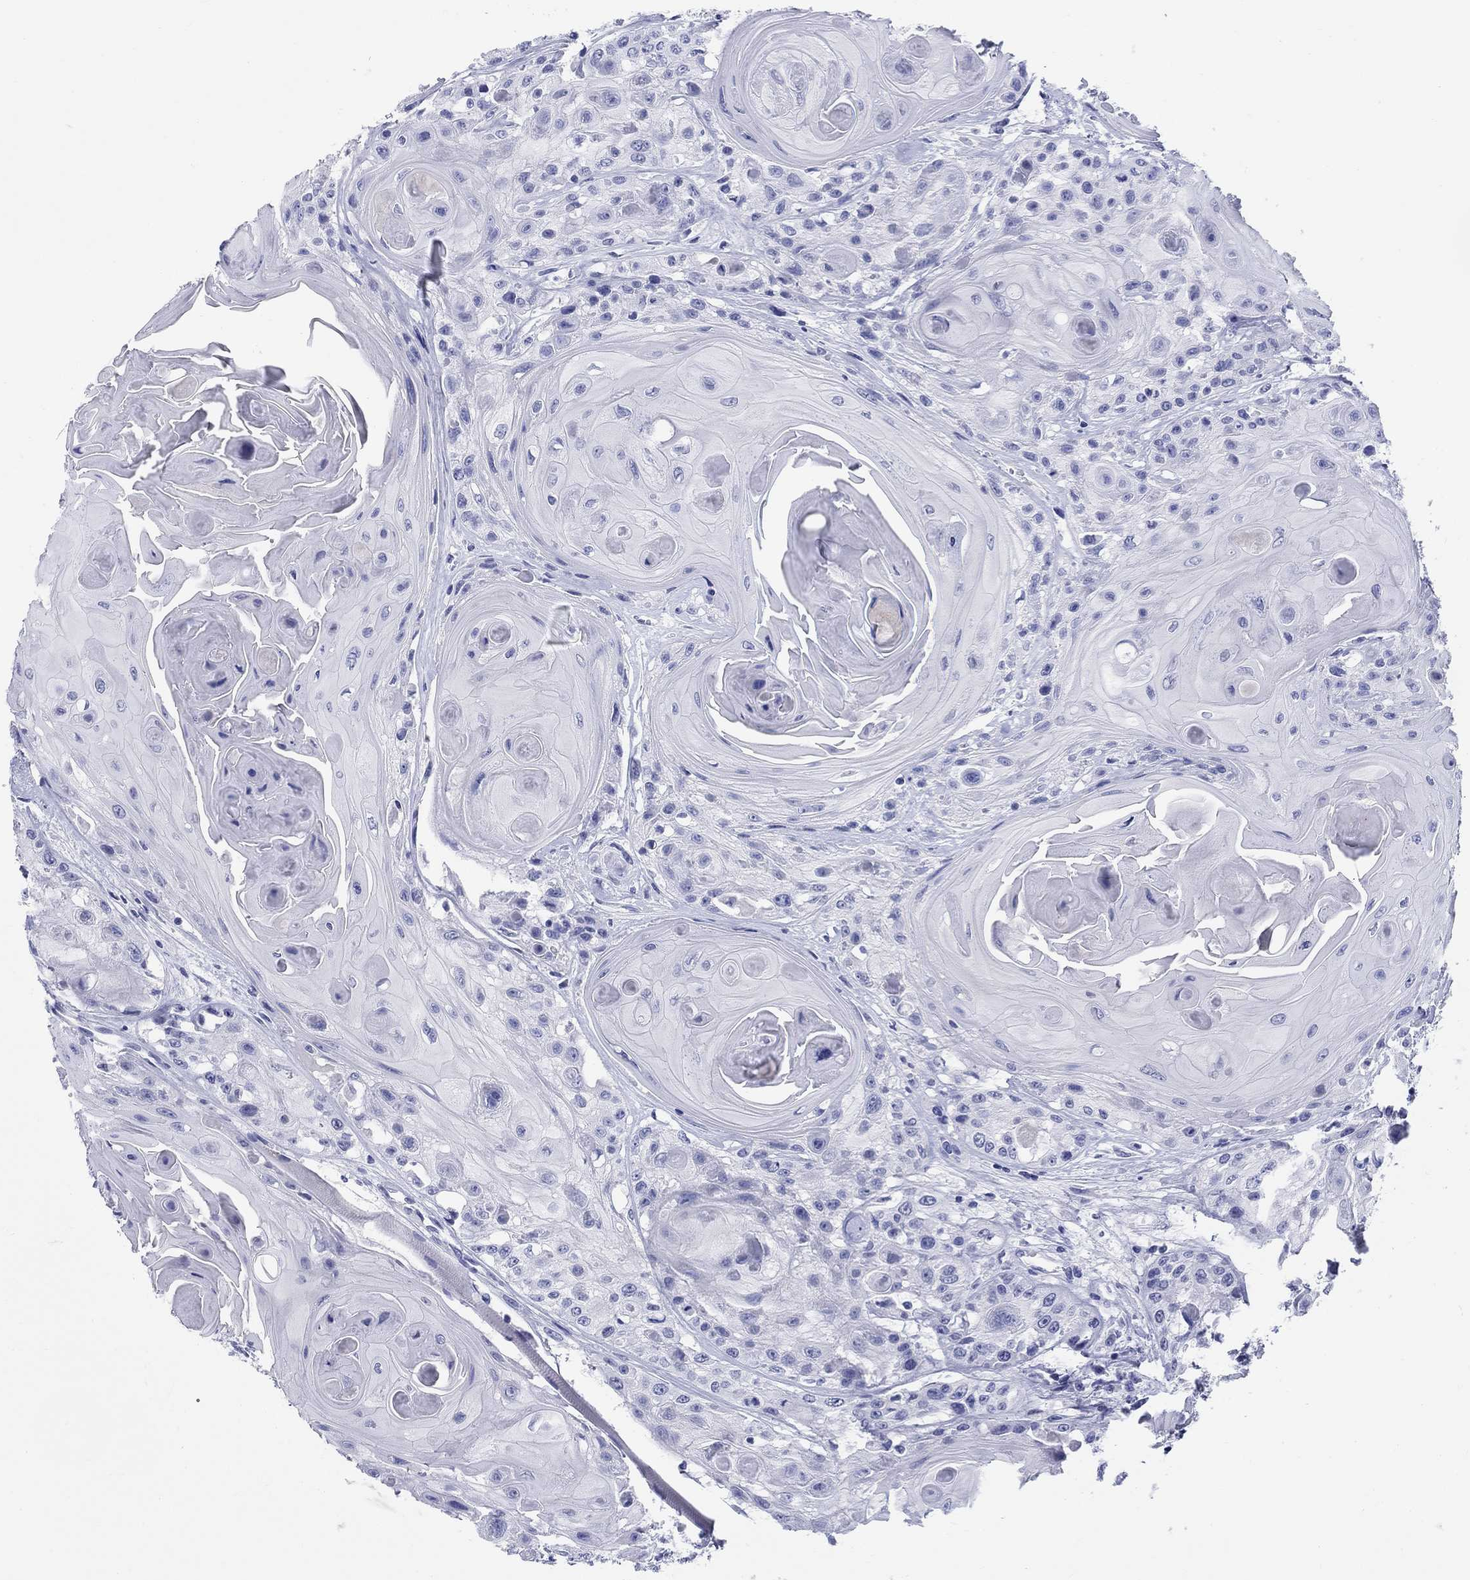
{"staining": {"intensity": "negative", "quantity": "none", "location": "none"}, "tissue": "head and neck cancer", "cell_type": "Tumor cells", "image_type": "cancer", "snomed": [{"axis": "morphology", "description": "Squamous cell carcinoma, NOS"}, {"axis": "topography", "description": "Head-Neck"}], "caption": "Immunohistochemistry (IHC) of human head and neck cancer exhibits no staining in tumor cells. (DAB immunohistochemistry (IHC), high magnification).", "gene": "LAMP5", "patient": {"sex": "female", "age": 59}}